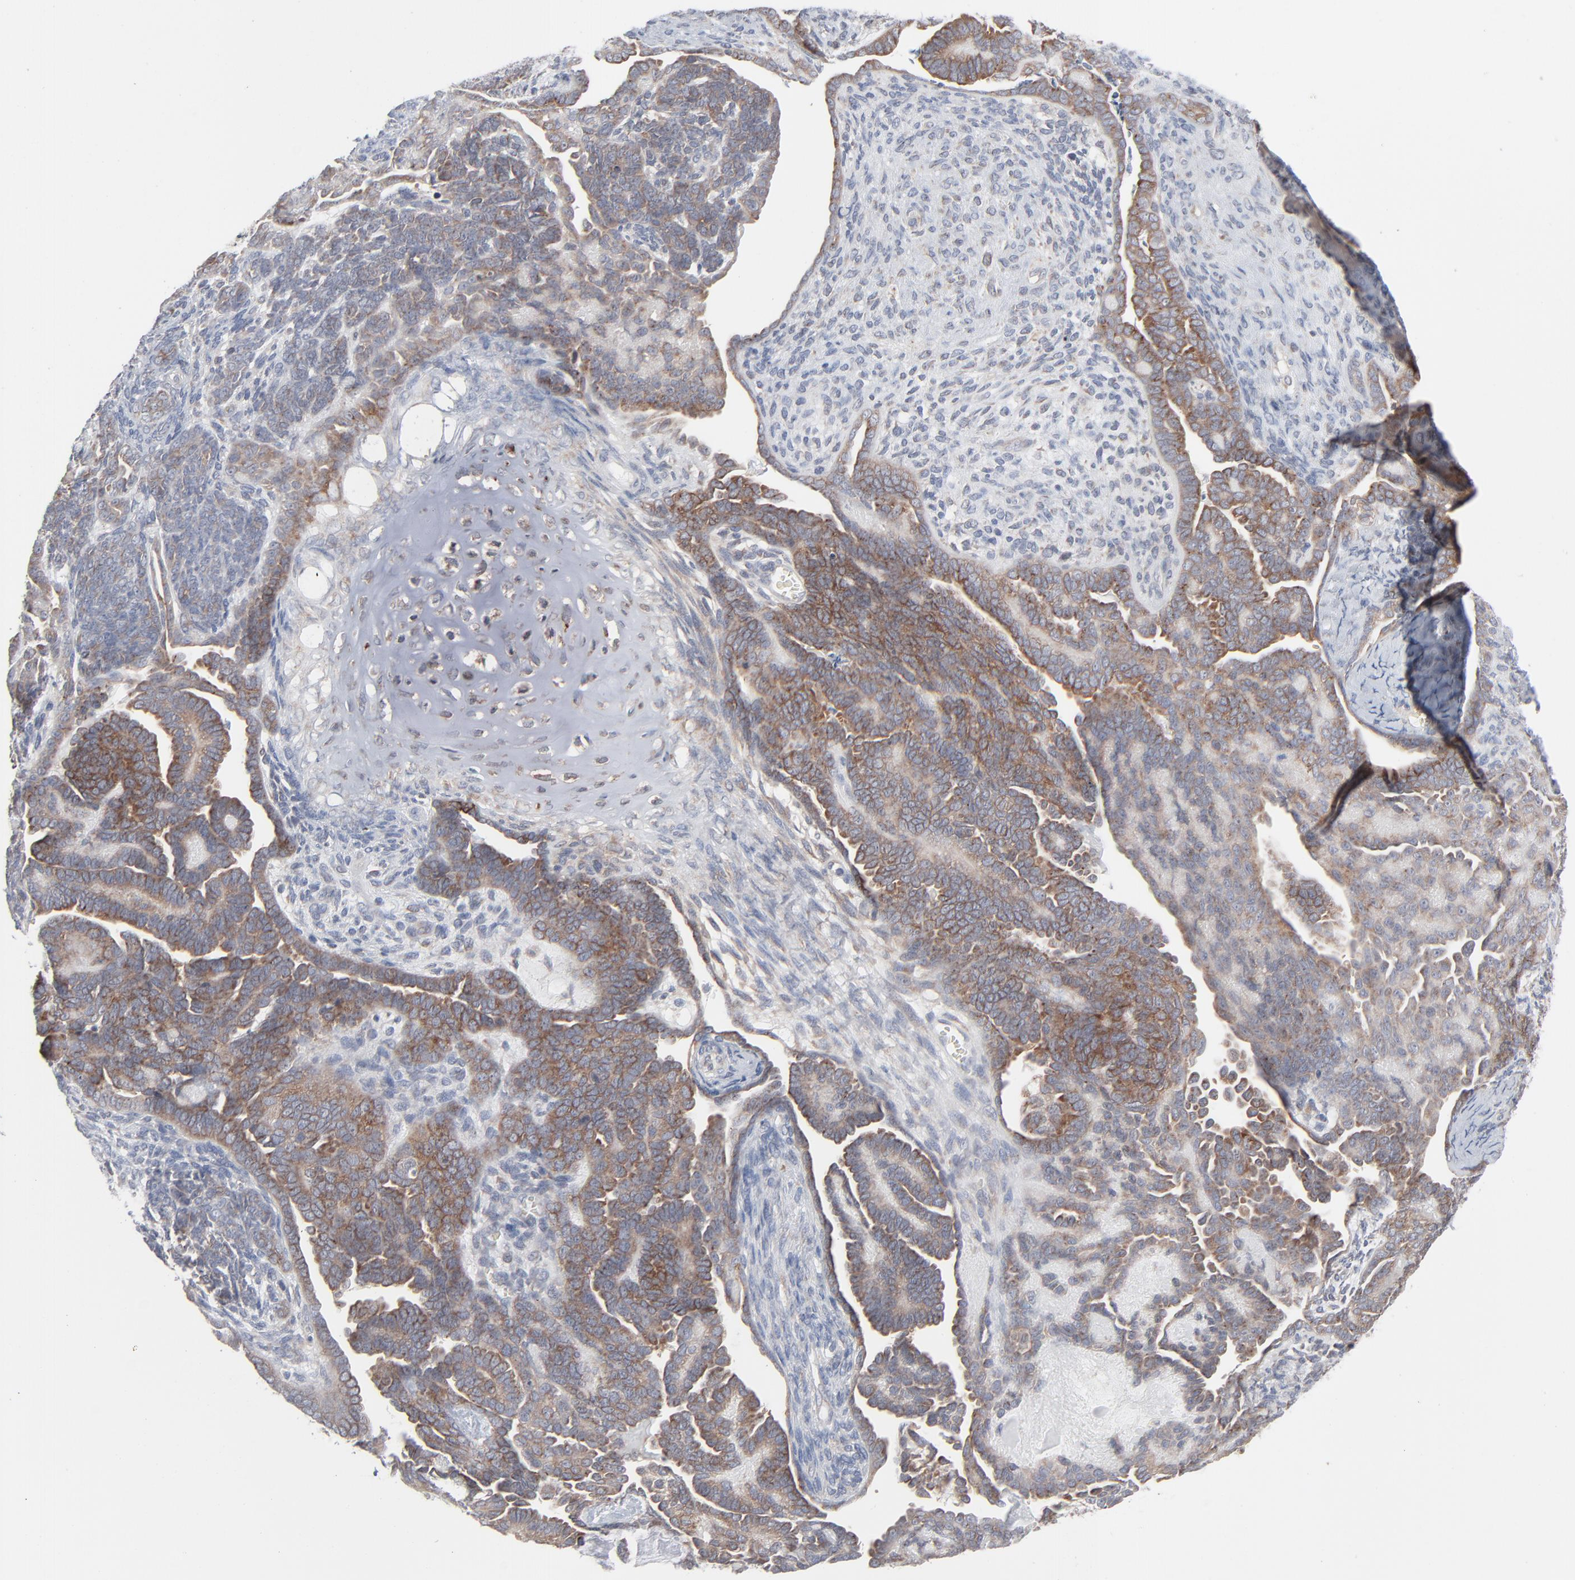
{"staining": {"intensity": "moderate", "quantity": "<25%", "location": "cytoplasmic/membranous"}, "tissue": "endometrial cancer", "cell_type": "Tumor cells", "image_type": "cancer", "snomed": [{"axis": "morphology", "description": "Neoplasm, malignant, NOS"}, {"axis": "topography", "description": "Endometrium"}], "caption": "Immunohistochemical staining of human endometrial cancer exhibits moderate cytoplasmic/membranous protein staining in approximately <25% of tumor cells. (brown staining indicates protein expression, while blue staining denotes nuclei).", "gene": "KDSR", "patient": {"sex": "female", "age": 74}}